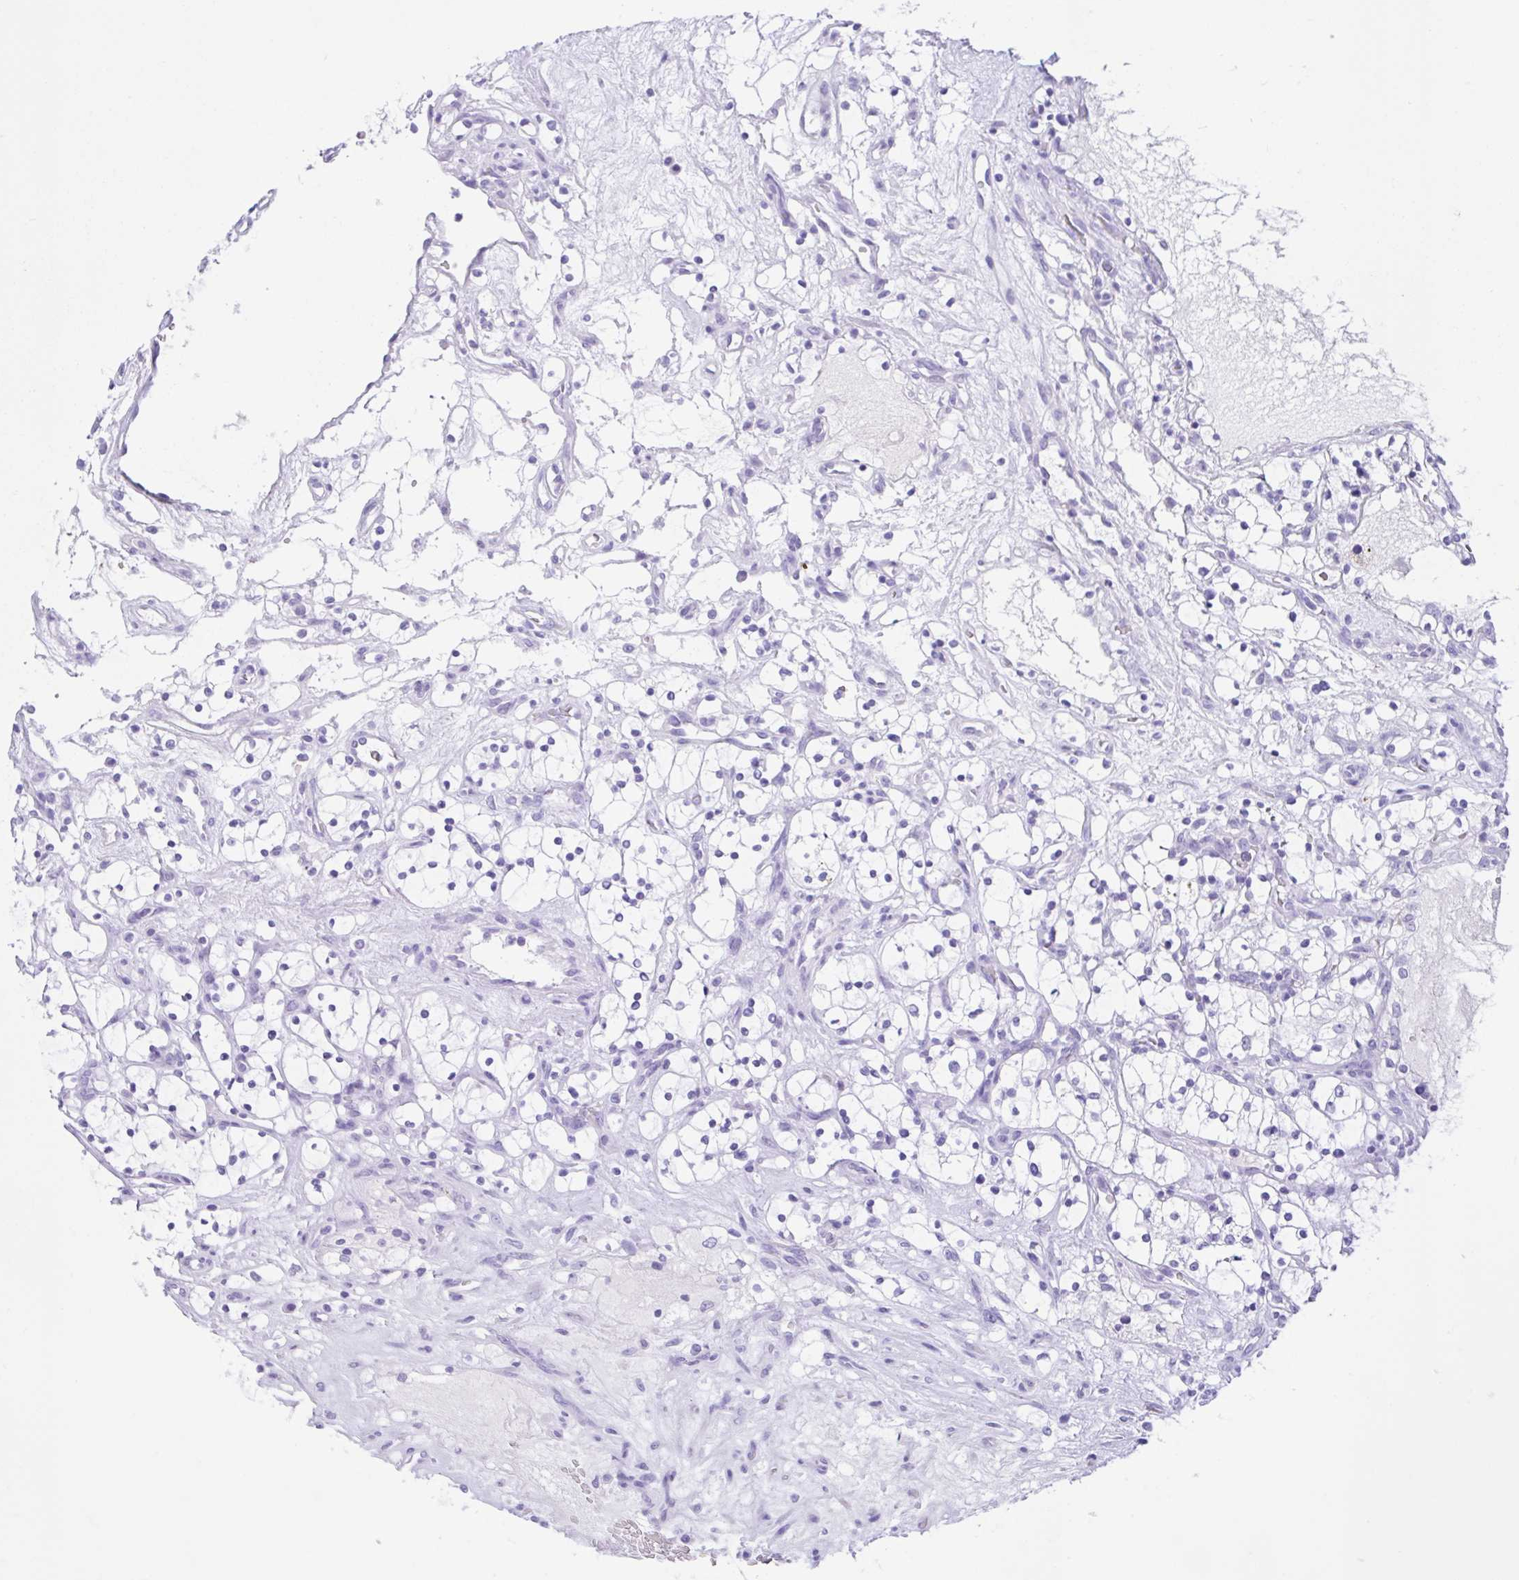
{"staining": {"intensity": "negative", "quantity": "none", "location": "none"}, "tissue": "renal cancer", "cell_type": "Tumor cells", "image_type": "cancer", "snomed": [{"axis": "morphology", "description": "Adenocarcinoma, NOS"}, {"axis": "topography", "description": "Kidney"}], "caption": "Renal cancer (adenocarcinoma) was stained to show a protein in brown. There is no significant expression in tumor cells.", "gene": "ZNF319", "patient": {"sex": "female", "age": 69}}